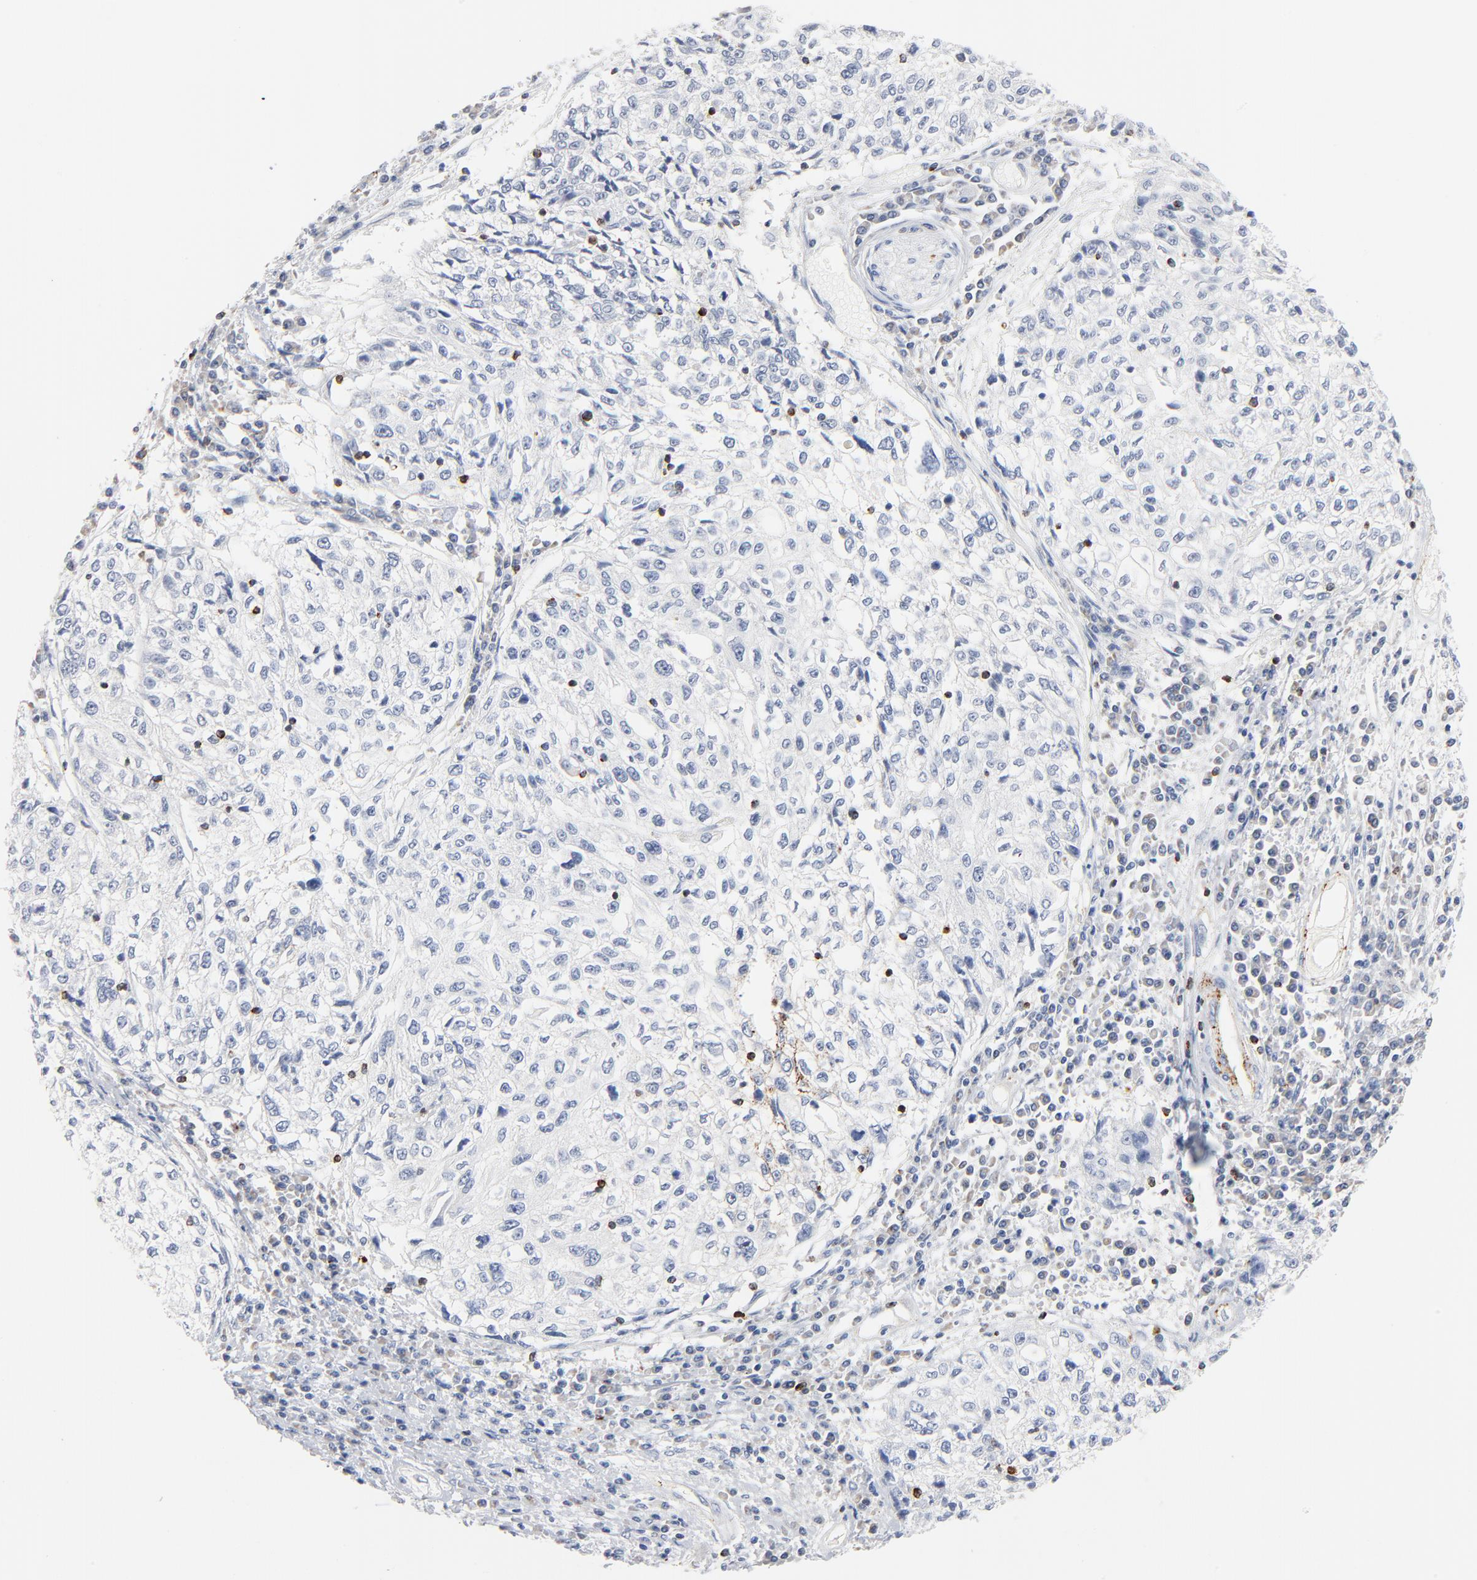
{"staining": {"intensity": "negative", "quantity": "none", "location": "none"}, "tissue": "cervical cancer", "cell_type": "Tumor cells", "image_type": "cancer", "snomed": [{"axis": "morphology", "description": "Squamous cell carcinoma, NOS"}, {"axis": "topography", "description": "Cervix"}], "caption": "High magnification brightfield microscopy of cervical squamous cell carcinoma stained with DAB (brown) and counterstained with hematoxylin (blue): tumor cells show no significant positivity.", "gene": "GZMB", "patient": {"sex": "female", "age": 57}}